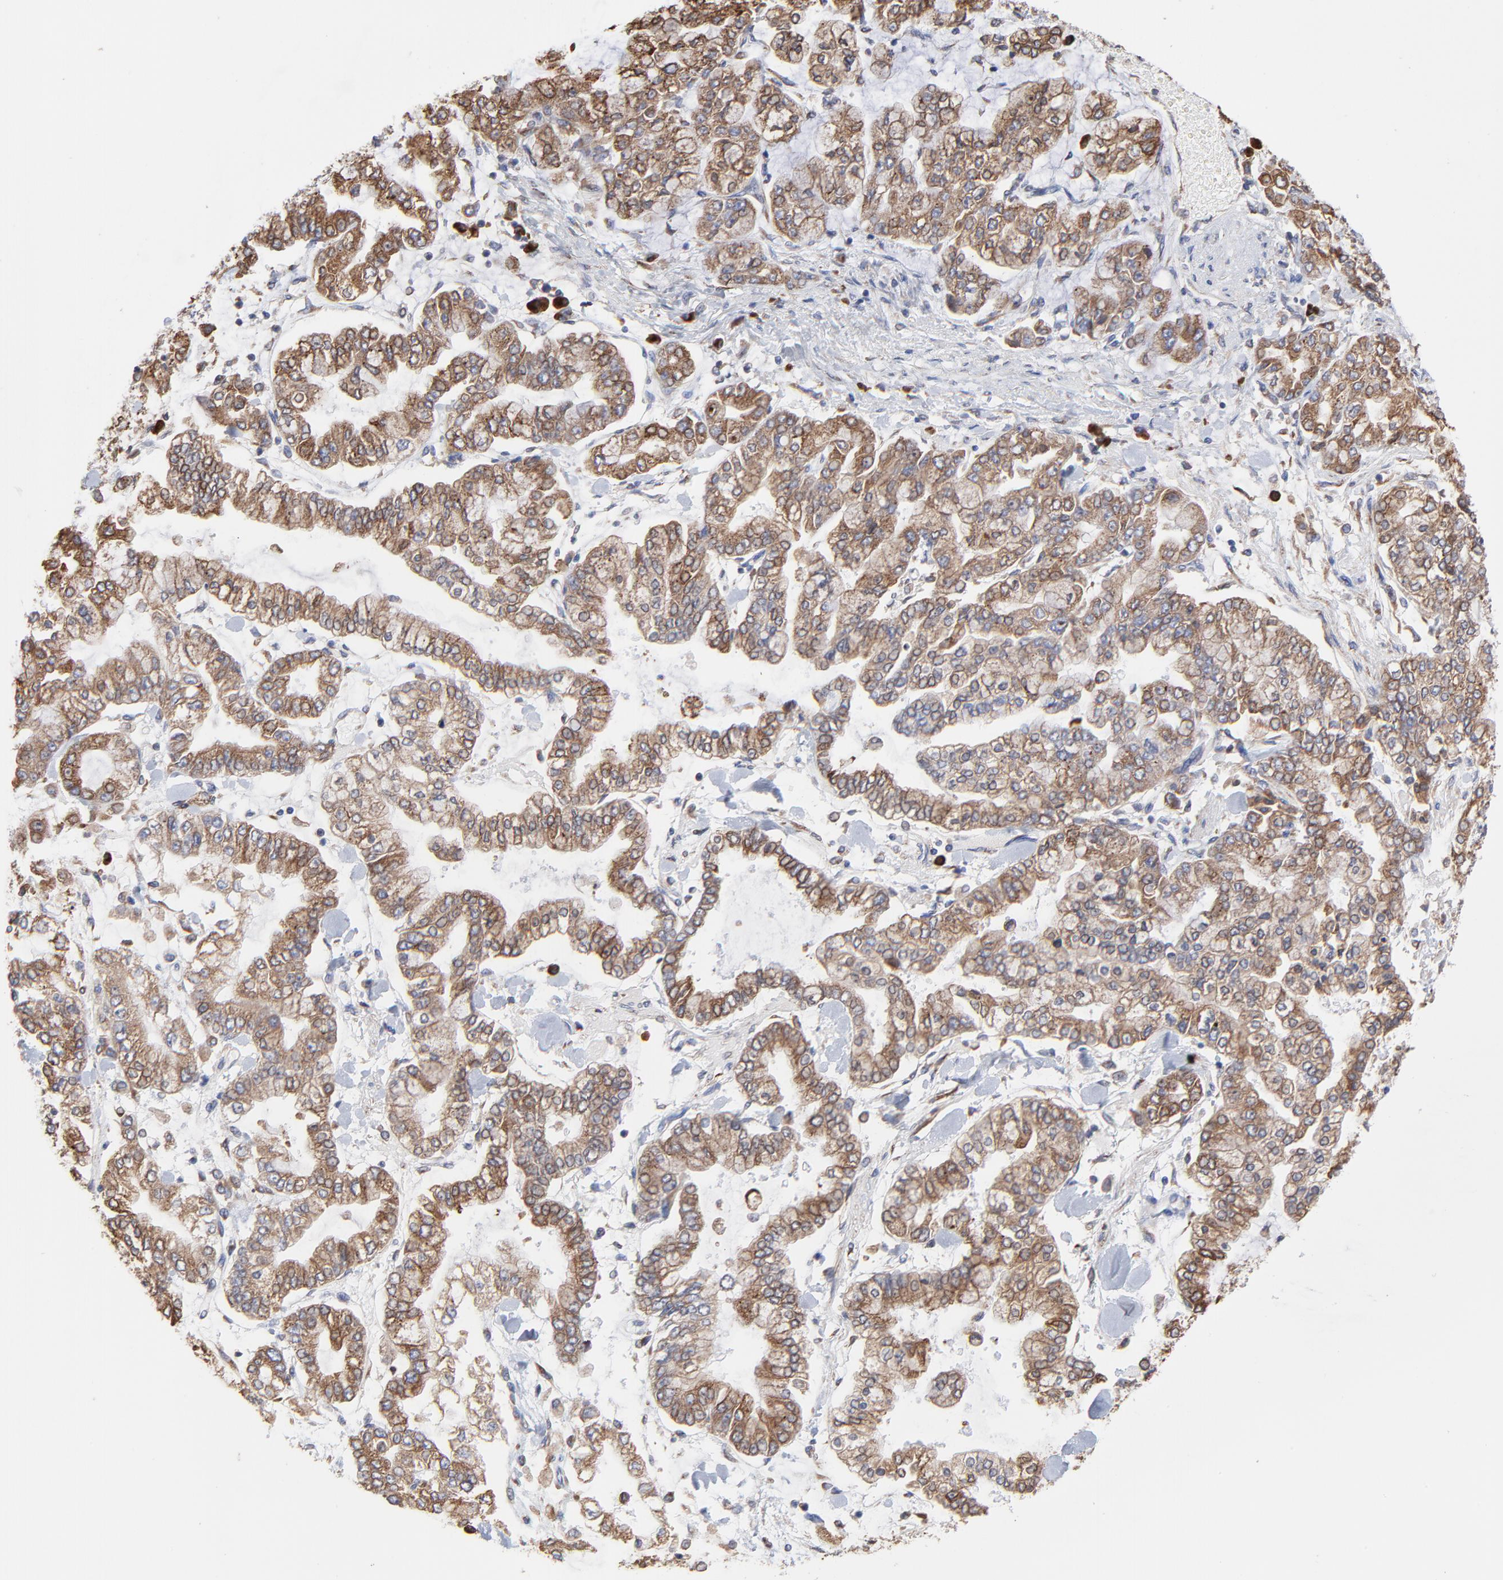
{"staining": {"intensity": "moderate", "quantity": ">75%", "location": "cytoplasmic/membranous"}, "tissue": "stomach cancer", "cell_type": "Tumor cells", "image_type": "cancer", "snomed": [{"axis": "morphology", "description": "Normal tissue, NOS"}, {"axis": "morphology", "description": "Adenocarcinoma, NOS"}, {"axis": "topography", "description": "Stomach, upper"}, {"axis": "topography", "description": "Stomach"}], "caption": "About >75% of tumor cells in human stomach cancer reveal moderate cytoplasmic/membranous protein expression as visualized by brown immunohistochemical staining.", "gene": "LMAN1", "patient": {"sex": "male", "age": 76}}